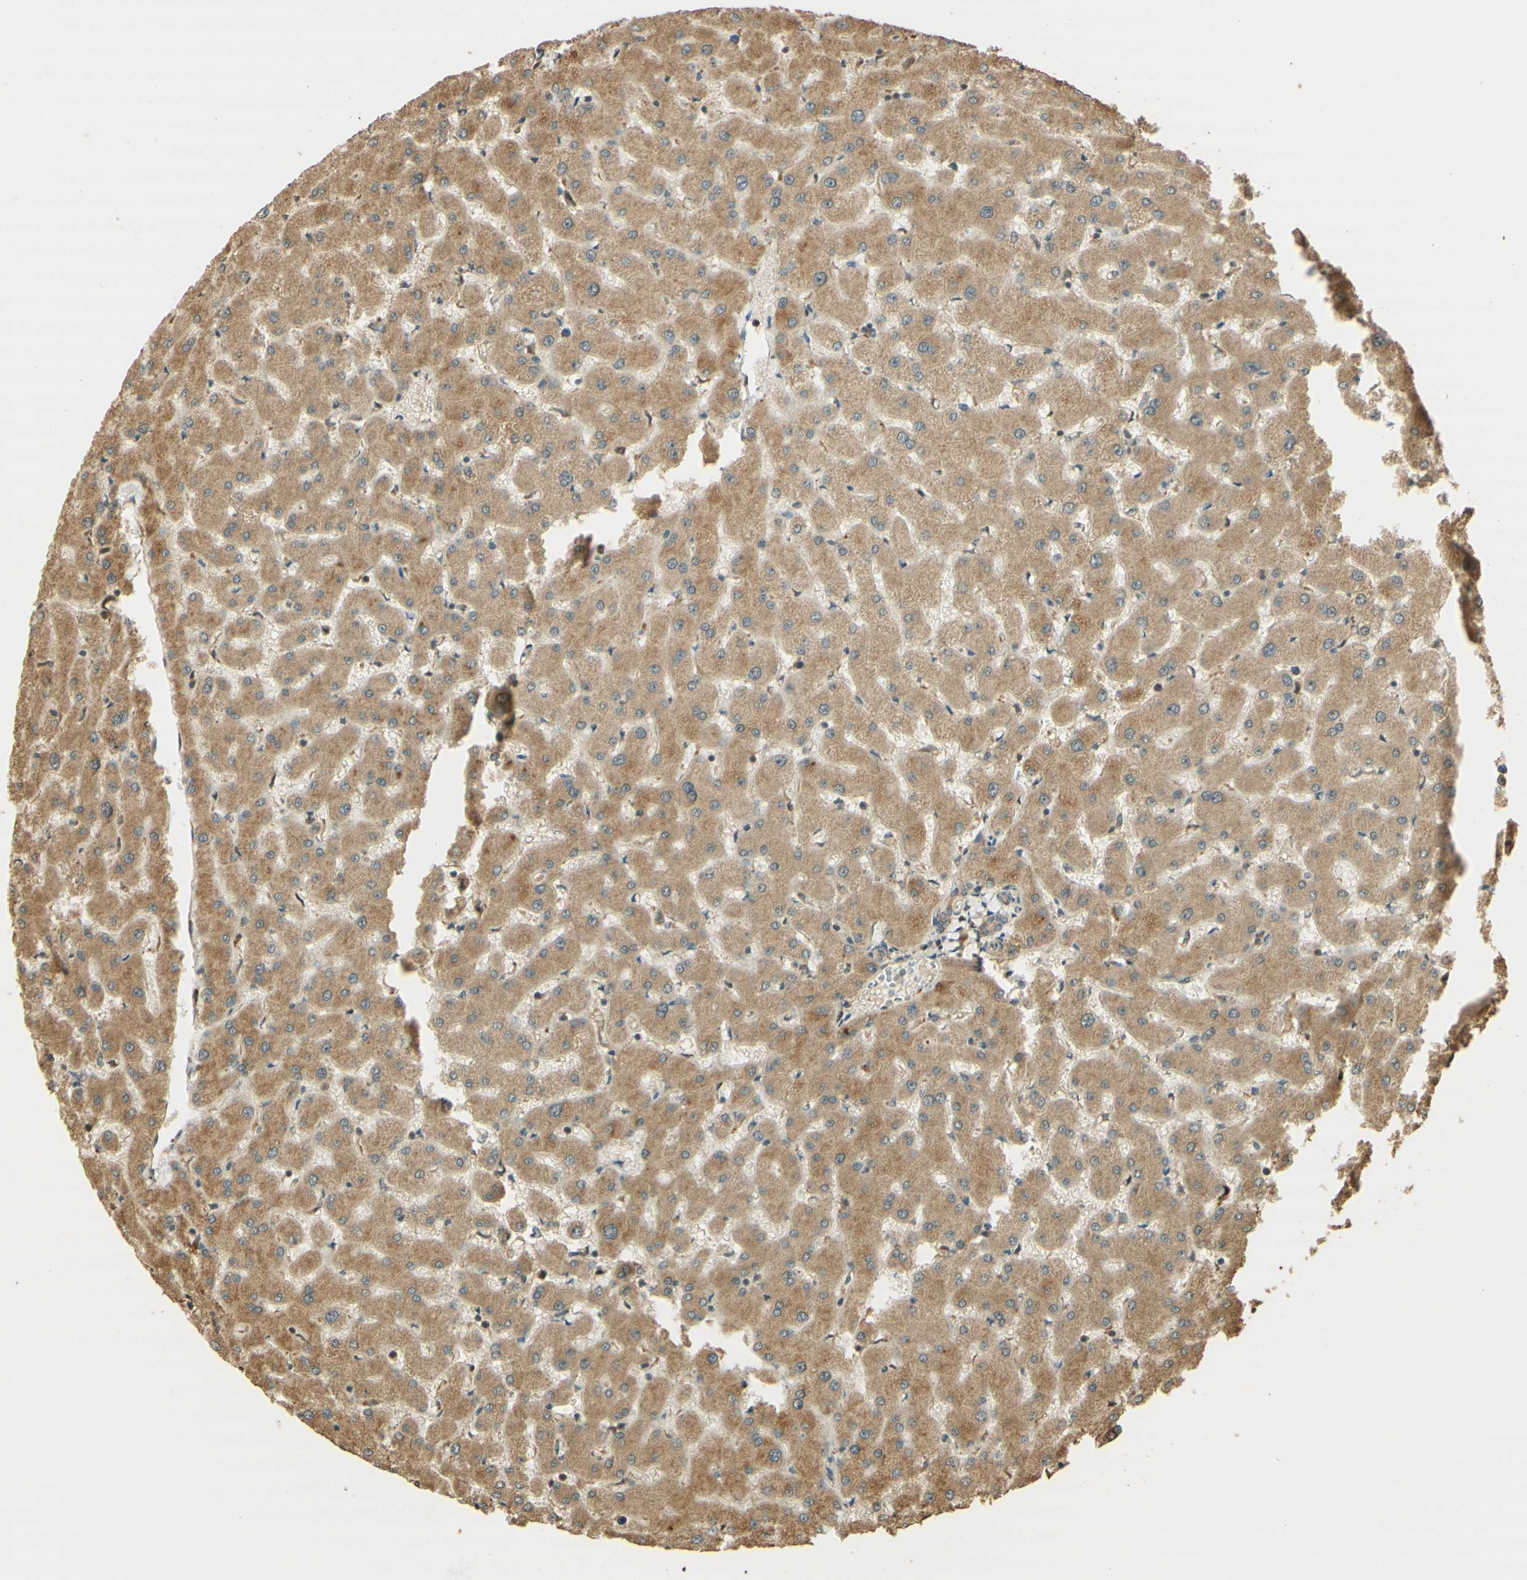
{"staining": {"intensity": "weak", "quantity": ">75%", "location": "cytoplasmic/membranous"}, "tissue": "liver", "cell_type": "Cholangiocytes", "image_type": "normal", "snomed": [{"axis": "morphology", "description": "Normal tissue, NOS"}, {"axis": "topography", "description": "Liver"}], "caption": "This is a photomicrograph of immunohistochemistry (IHC) staining of unremarkable liver, which shows weak expression in the cytoplasmic/membranous of cholangiocytes.", "gene": "AGER", "patient": {"sex": "female", "age": 63}}